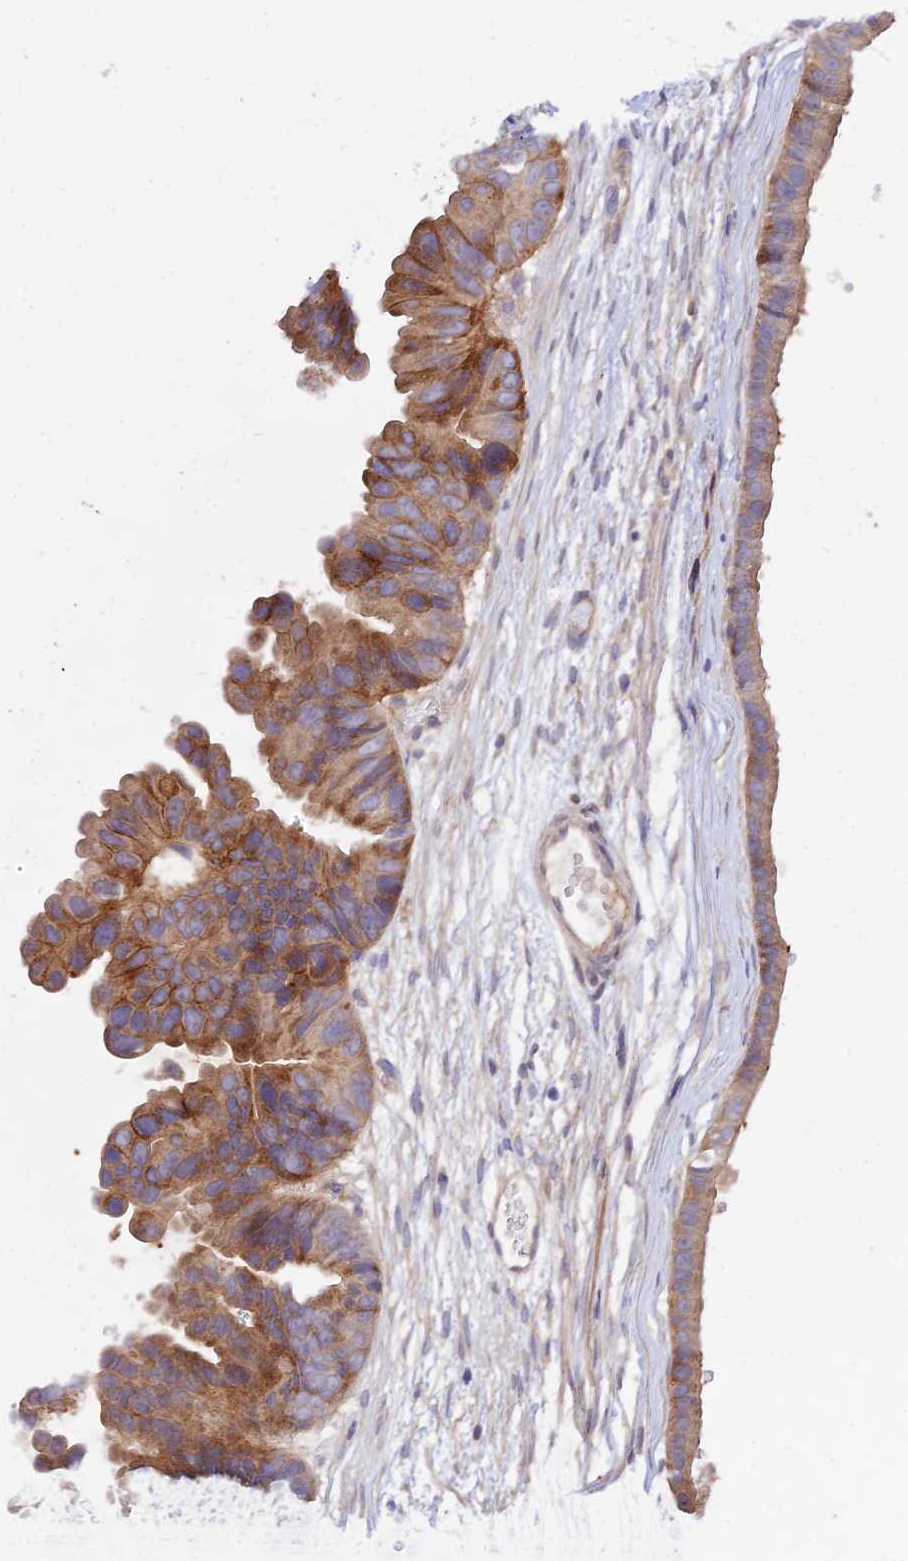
{"staining": {"intensity": "moderate", "quantity": ">75%", "location": "cytoplasmic/membranous"}, "tissue": "ovarian cancer", "cell_type": "Tumor cells", "image_type": "cancer", "snomed": [{"axis": "morphology", "description": "Cystadenocarcinoma, mucinous, NOS"}, {"axis": "topography", "description": "Ovary"}], "caption": "Immunohistochemistry (DAB) staining of human ovarian mucinous cystadenocarcinoma exhibits moderate cytoplasmic/membranous protein staining in approximately >75% of tumor cells.", "gene": "TRIM43B", "patient": {"sex": "female", "age": 61}}